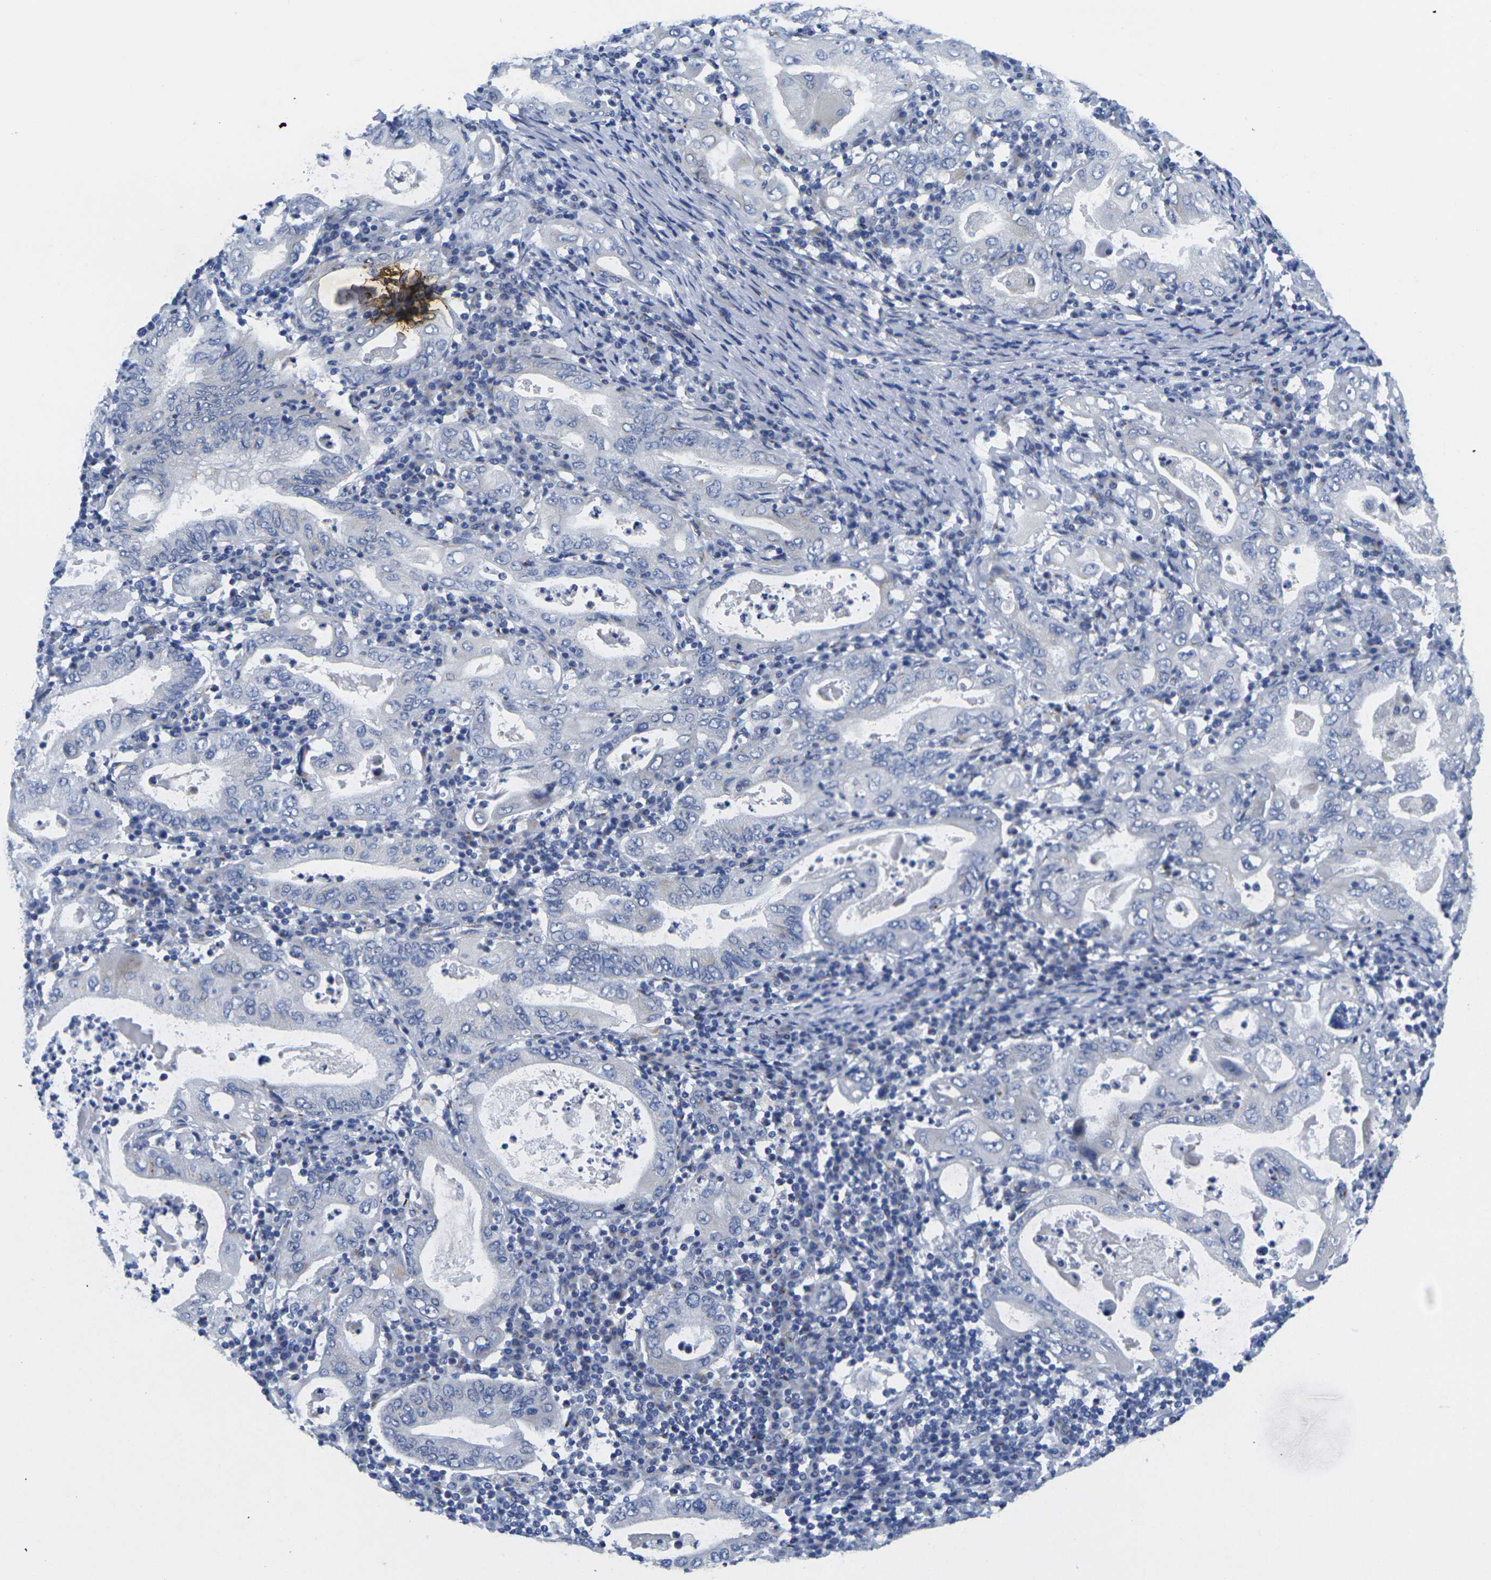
{"staining": {"intensity": "negative", "quantity": "none", "location": "none"}, "tissue": "stomach cancer", "cell_type": "Tumor cells", "image_type": "cancer", "snomed": [{"axis": "morphology", "description": "Normal tissue, NOS"}, {"axis": "morphology", "description": "Adenocarcinoma, NOS"}, {"axis": "topography", "description": "Esophagus"}, {"axis": "topography", "description": "Stomach, upper"}, {"axis": "topography", "description": "Peripheral nerve tissue"}], "caption": "Histopathology image shows no significant protein staining in tumor cells of stomach adenocarcinoma.", "gene": "CRK", "patient": {"sex": "male", "age": 62}}